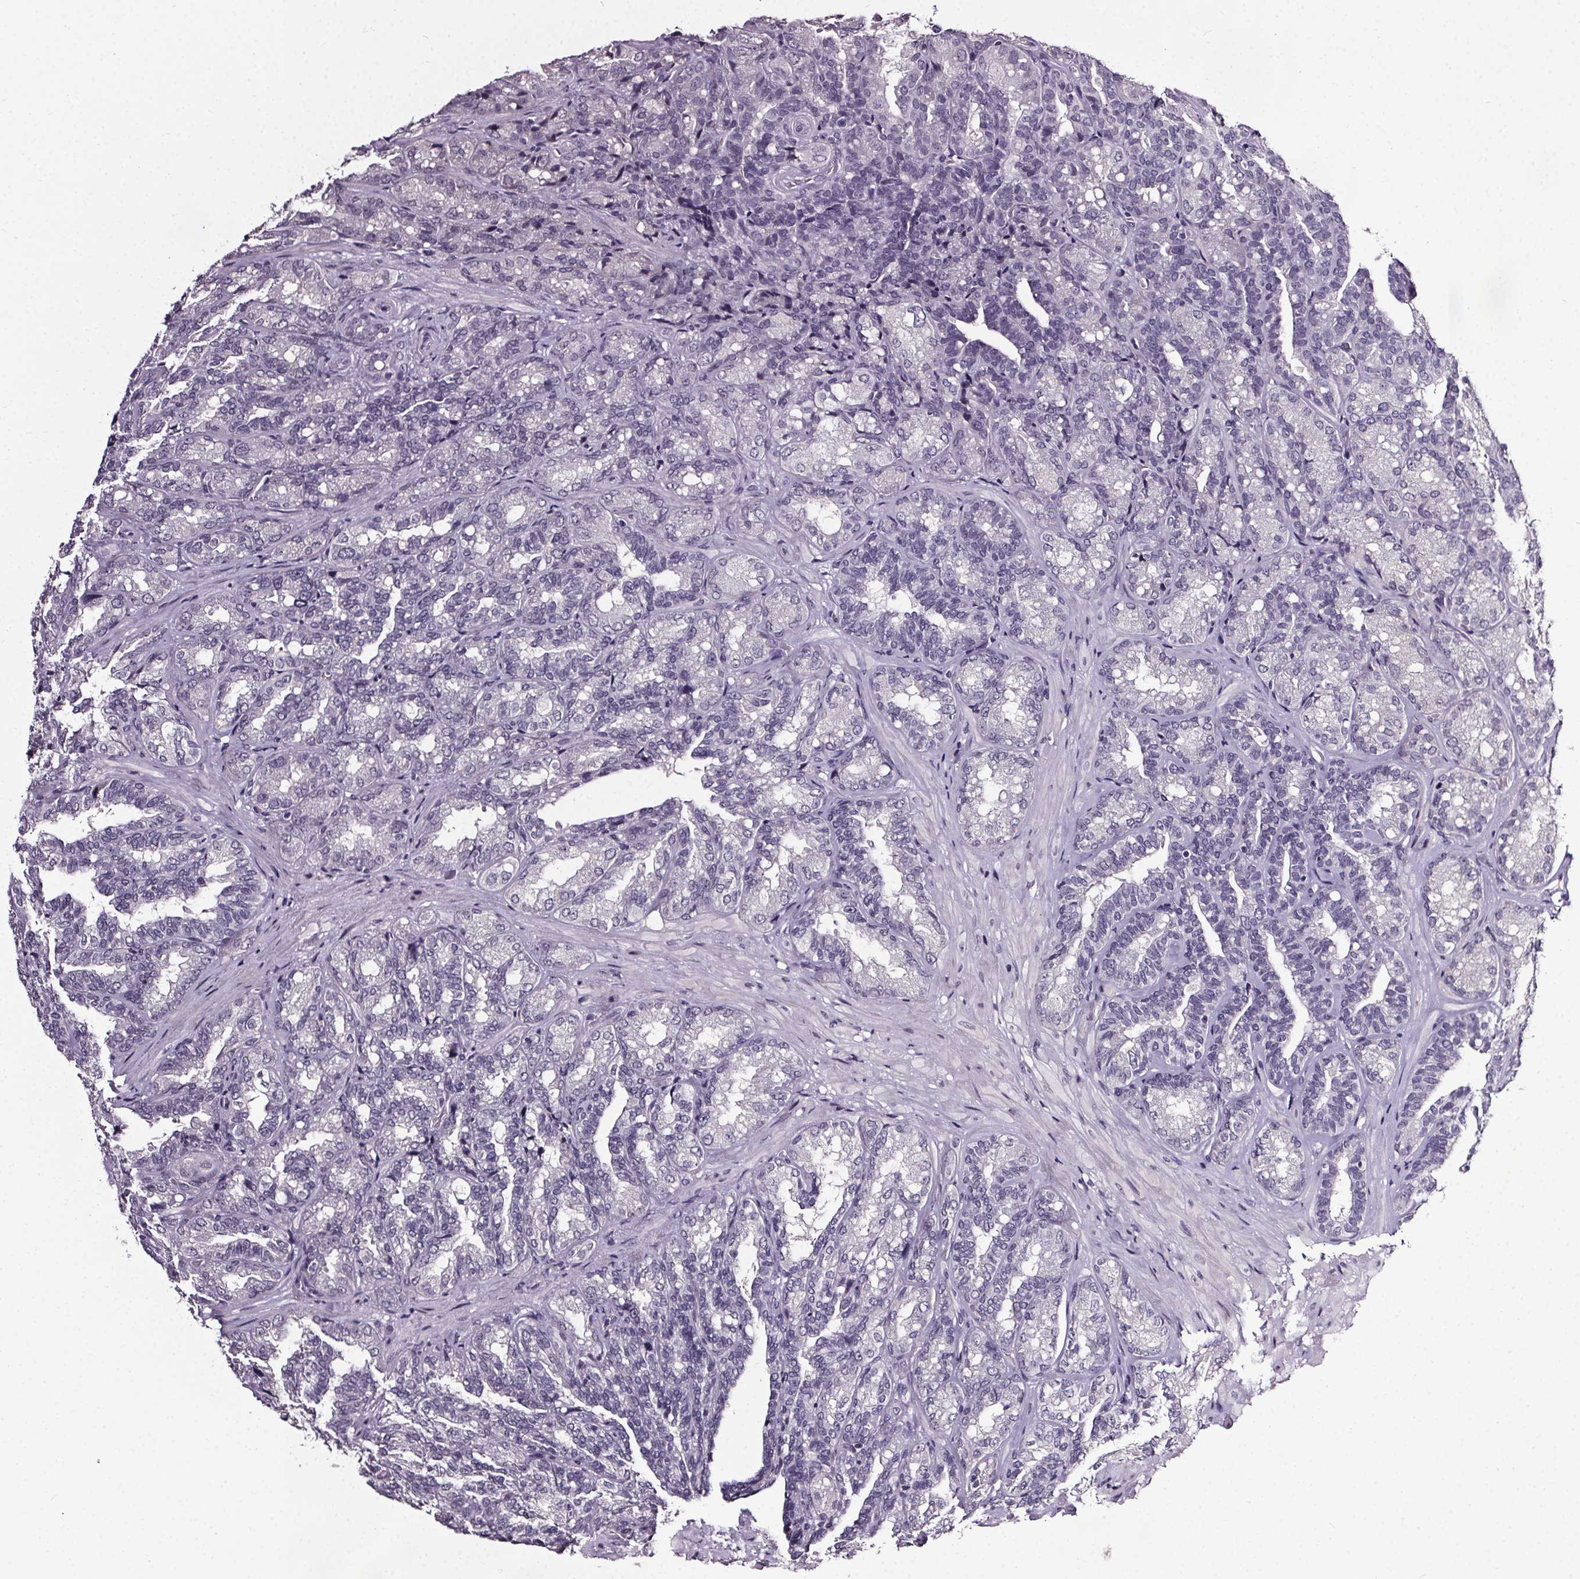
{"staining": {"intensity": "negative", "quantity": "none", "location": "none"}, "tissue": "seminal vesicle", "cell_type": "Glandular cells", "image_type": "normal", "snomed": [{"axis": "morphology", "description": "Normal tissue, NOS"}, {"axis": "topography", "description": "Seminal veicle"}], "caption": "IHC photomicrograph of normal seminal vesicle: human seminal vesicle stained with DAB (3,3'-diaminobenzidine) shows no significant protein positivity in glandular cells. (Brightfield microscopy of DAB (3,3'-diaminobenzidine) immunohistochemistry (IHC) at high magnification).", "gene": "NKX6", "patient": {"sex": "male", "age": 68}}